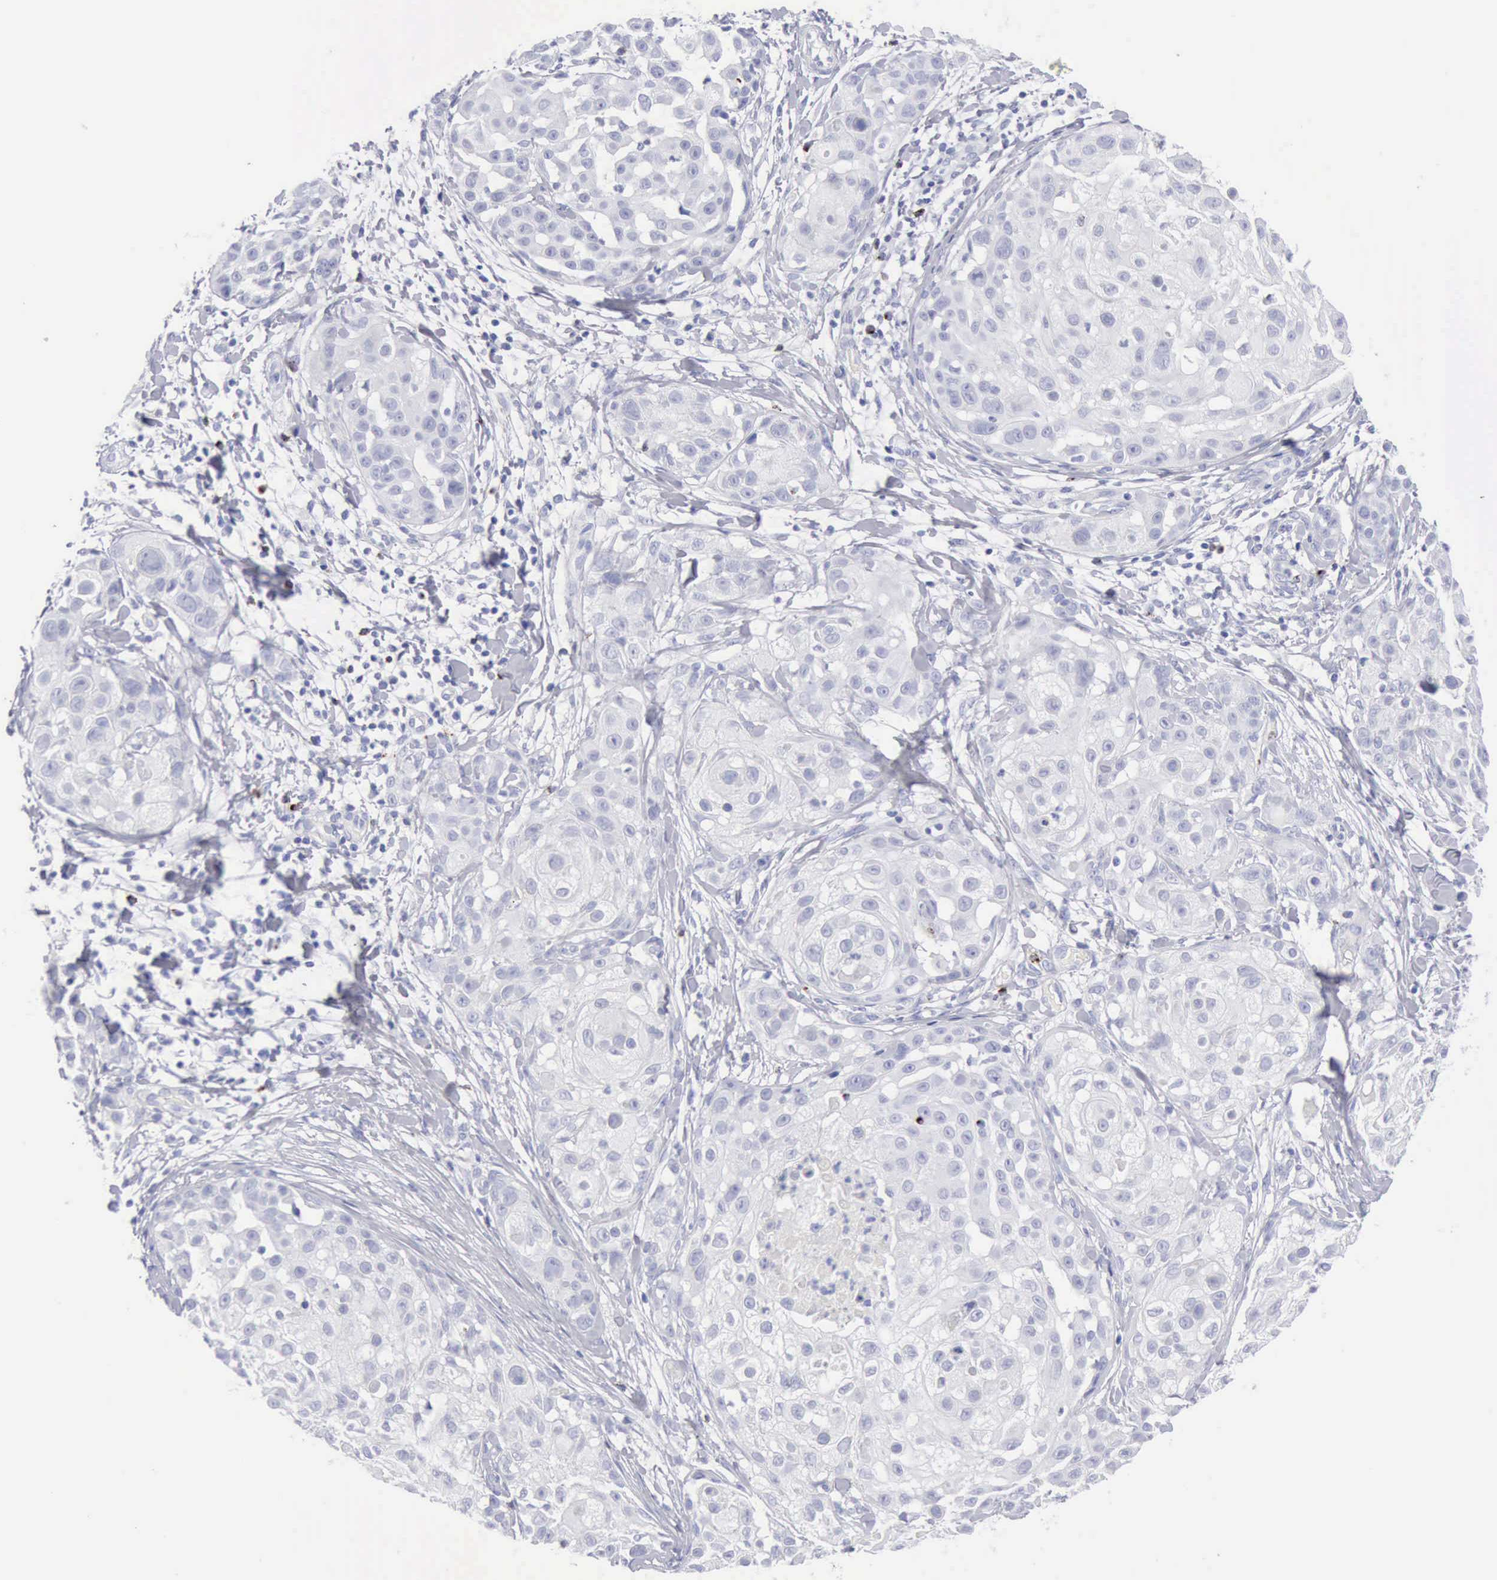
{"staining": {"intensity": "negative", "quantity": "none", "location": "none"}, "tissue": "skin cancer", "cell_type": "Tumor cells", "image_type": "cancer", "snomed": [{"axis": "morphology", "description": "Squamous cell carcinoma, NOS"}, {"axis": "topography", "description": "Skin"}], "caption": "DAB immunohistochemical staining of skin squamous cell carcinoma demonstrates no significant positivity in tumor cells.", "gene": "GZMB", "patient": {"sex": "female", "age": 57}}